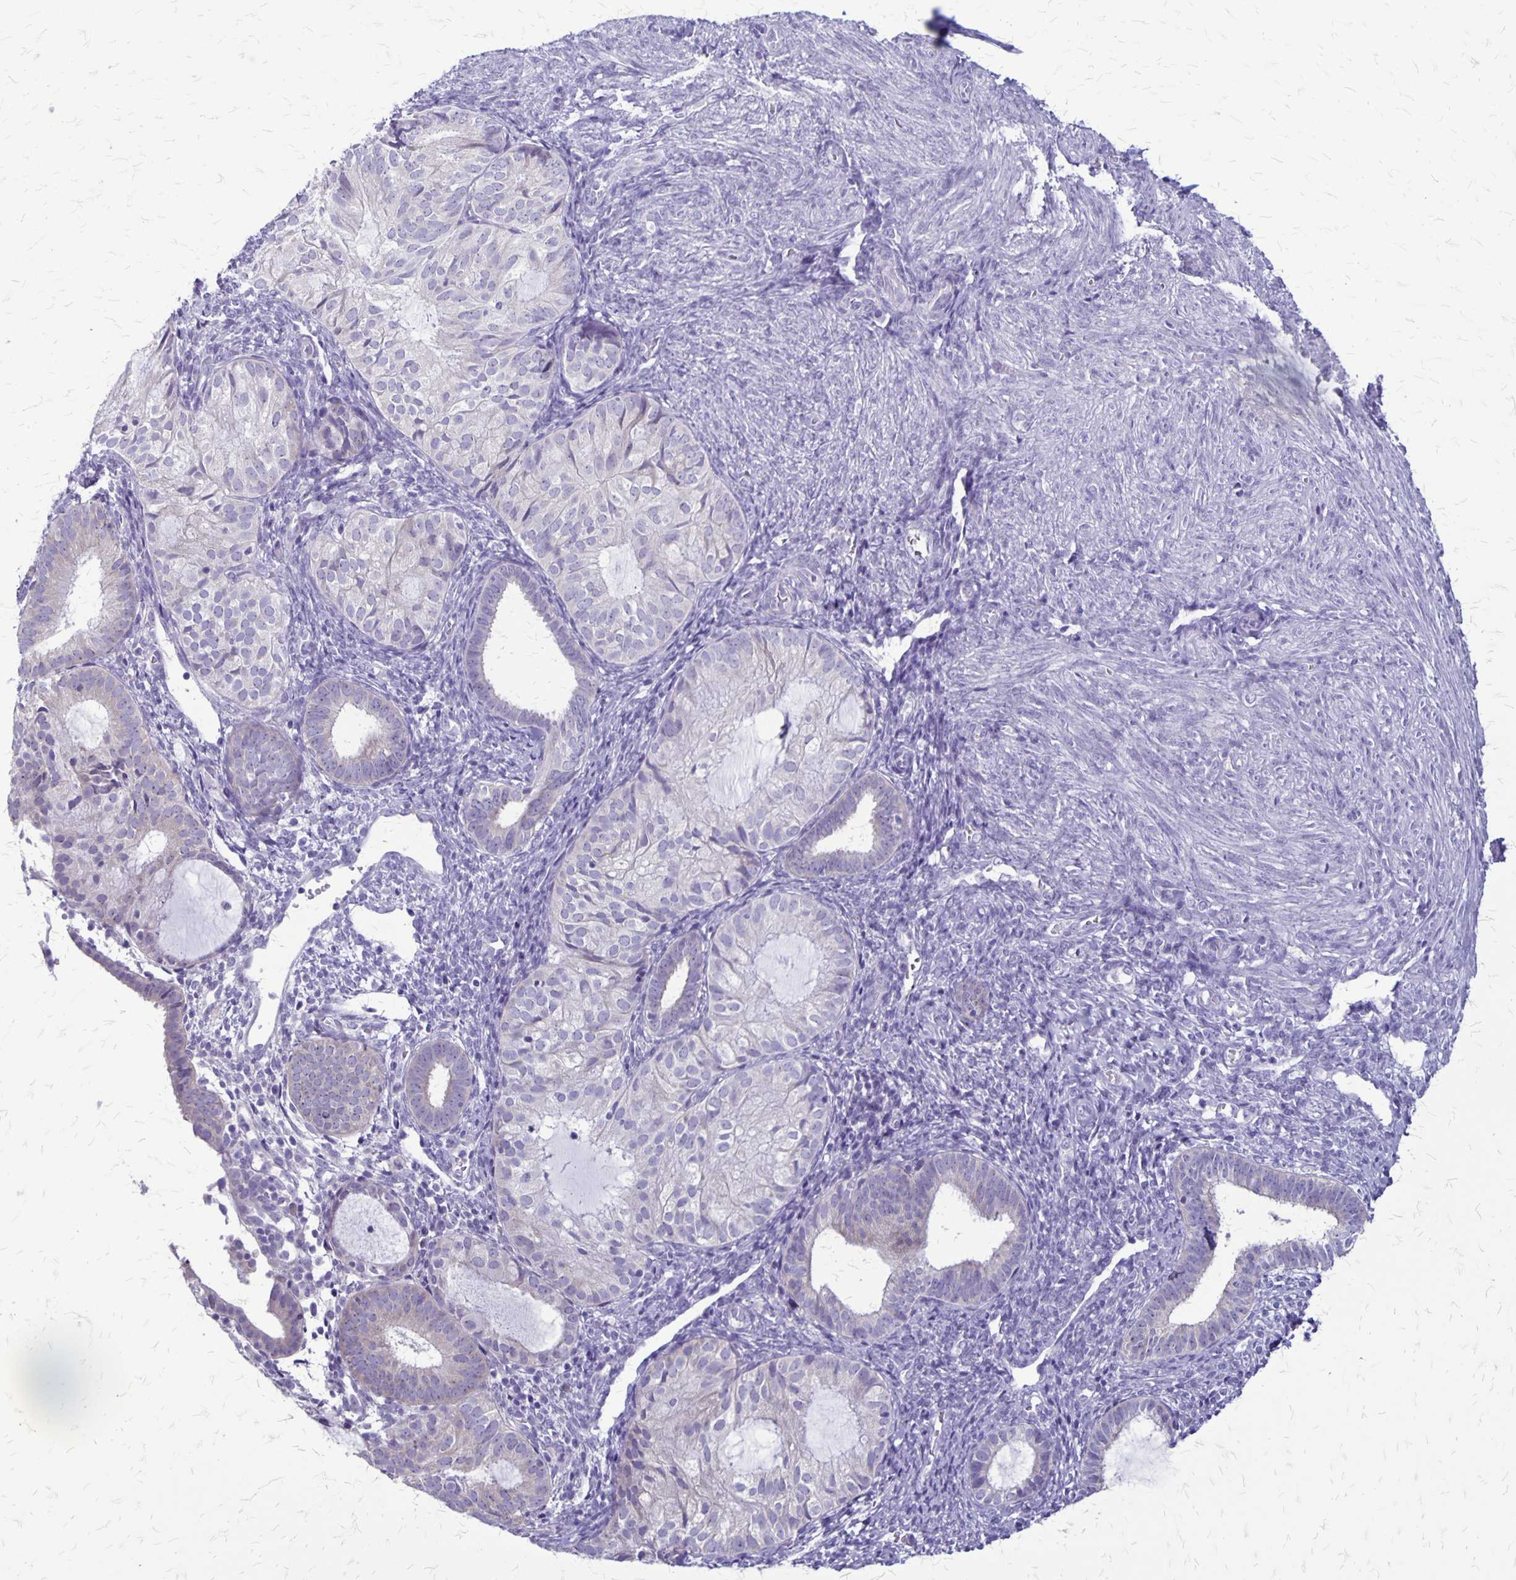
{"staining": {"intensity": "negative", "quantity": "none", "location": "none"}, "tissue": "endometrial cancer", "cell_type": "Tumor cells", "image_type": "cancer", "snomed": [{"axis": "morphology", "description": "Normal tissue, NOS"}, {"axis": "morphology", "description": "Adenocarcinoma, NOS"}, {"axis": "topography", "description": "Smooth muscle"}, {"axis": "topography", "description": "Endometrium"}, {"axis": "topography", "description": "Myometrium, NOS"}], "caption": "A high-resolution histopathology image shows immunohistochemistry (IHC) staining of adenocarcinoma (endometrial), which displays no significant positivity in tumor cells.", "gene": "PLXNB3", "patient": {"sex": "female", "age": 81}}